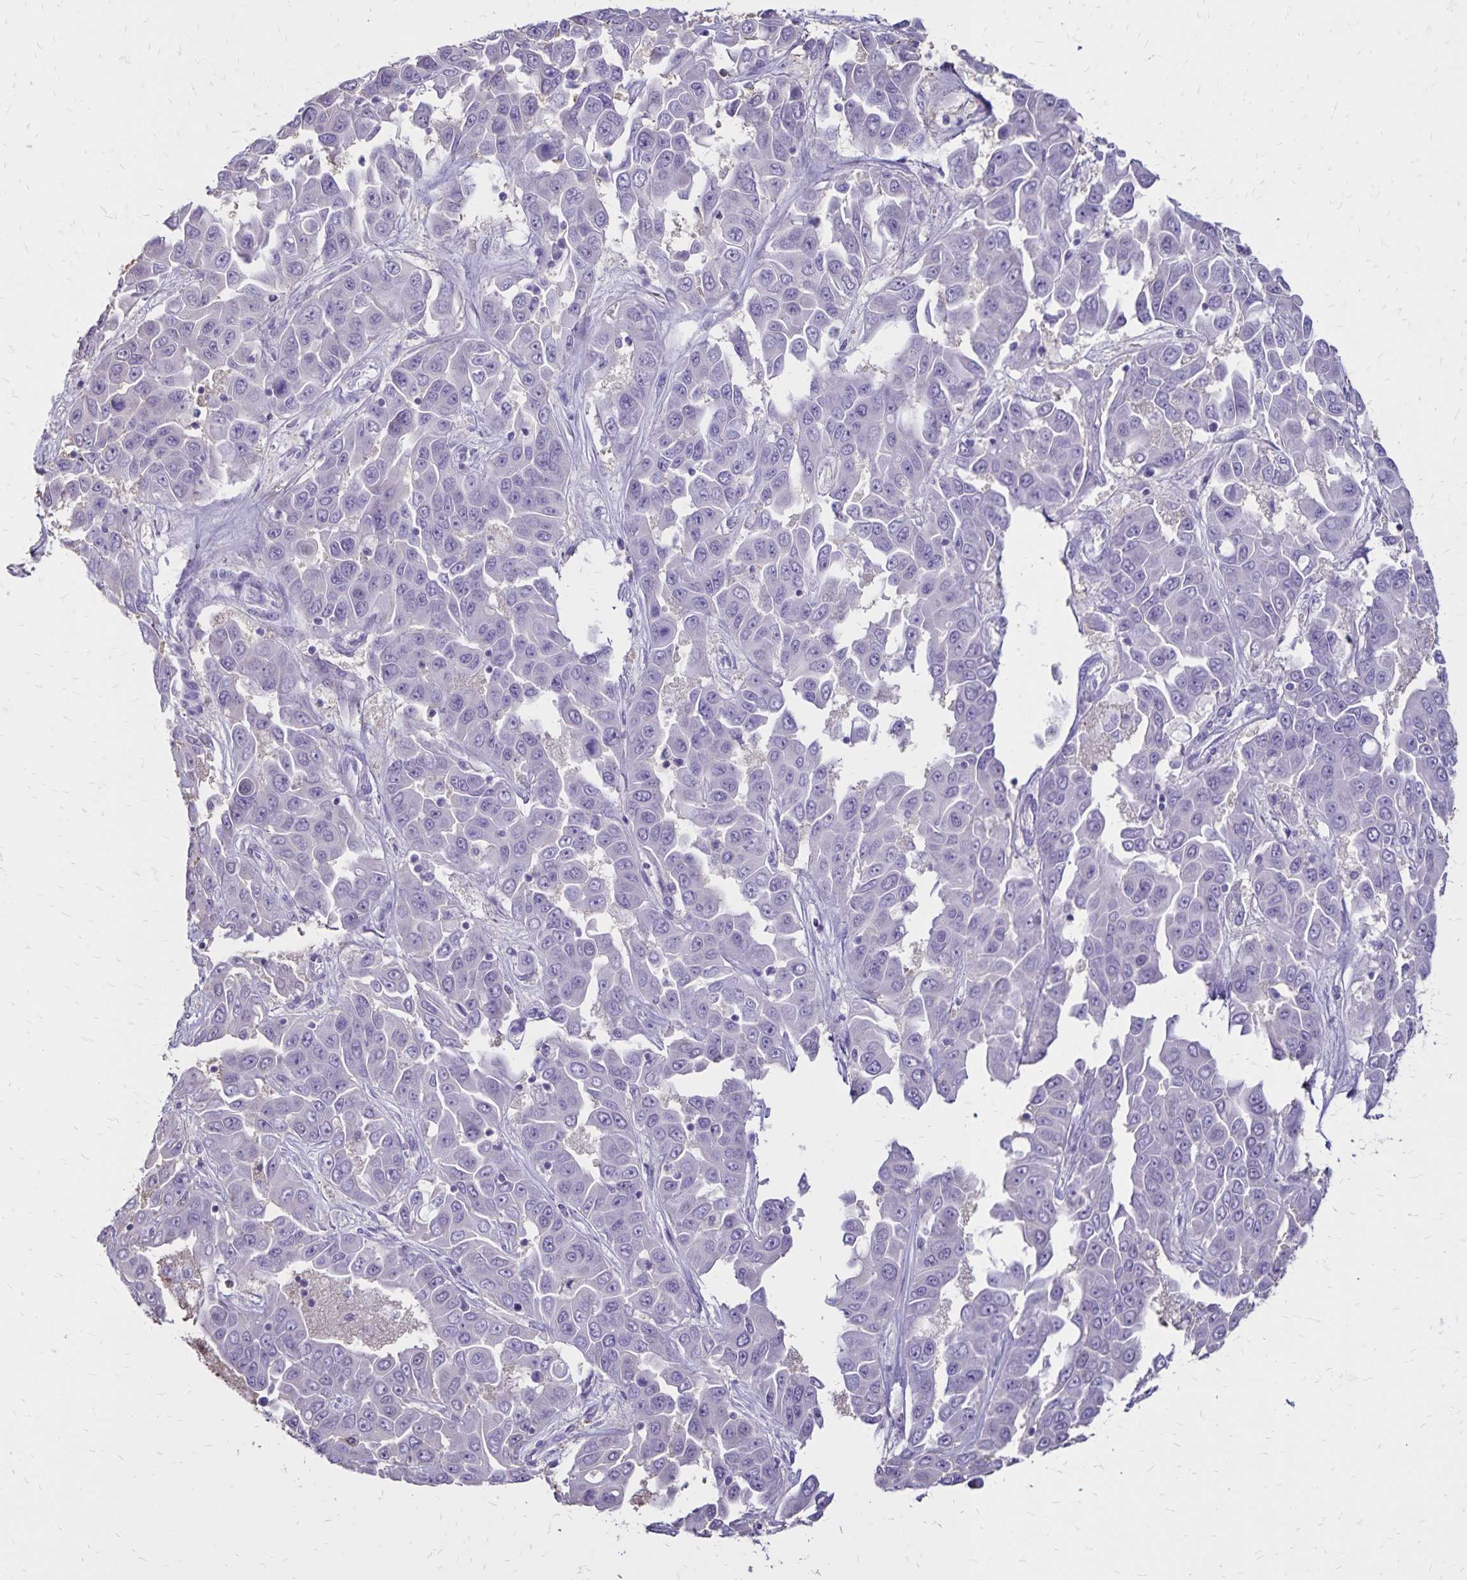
{"staining": {"intensity": "negative", "quantity": "none", "location": "none"}, "tissue": "liver cancer", "cell_type": "Tumor cells", "image_type": "cancer", "snomed": [{"axis": "morphology", "description": "Cholangiocarcinoma"}, {"axis": "topography", "description": "Liver"}], "caption": "Protein analysis of liver cancer shows no significant staining in tumor cells.", "gene": "SH3GL3", "patient": {"sex": "female", "age": 52}}